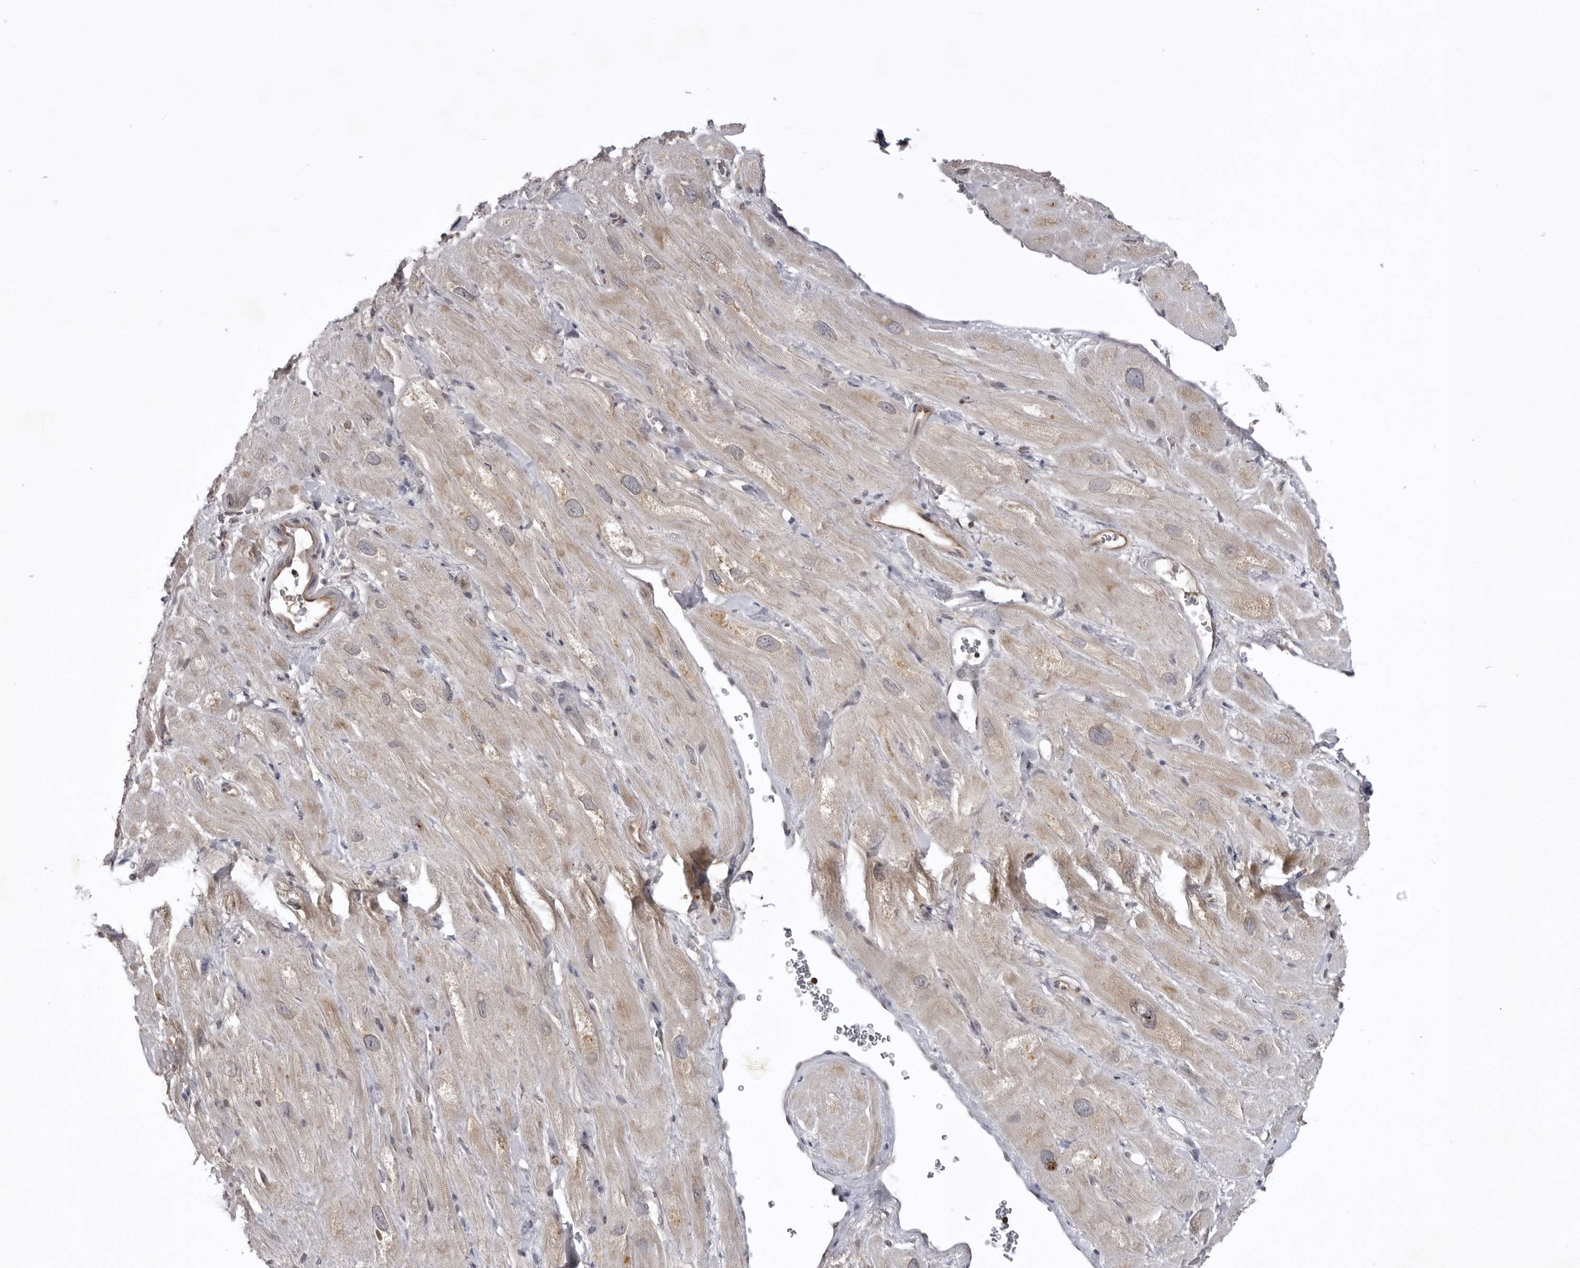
{"staining": {"intensity": "moderate", "quantity": "<25%", "location": "cytoplasmic/membranous"}, "tissue": "heart muscle", "cell_type": "Cardiomyocytes", "image_type": "normal", "snomed": [{"axis": "morphology", "description": "Normal tissue, NOS"}, {"axis": "topography", "description": "Heart"}], "caption": "Protein staining of benign heart muscle shows moderate cytoplasmic/membranous positivity in approximately <25% of cardiomyocytes.", "gene": "USP43", "patient": {"sex": "male", "age": 49}}